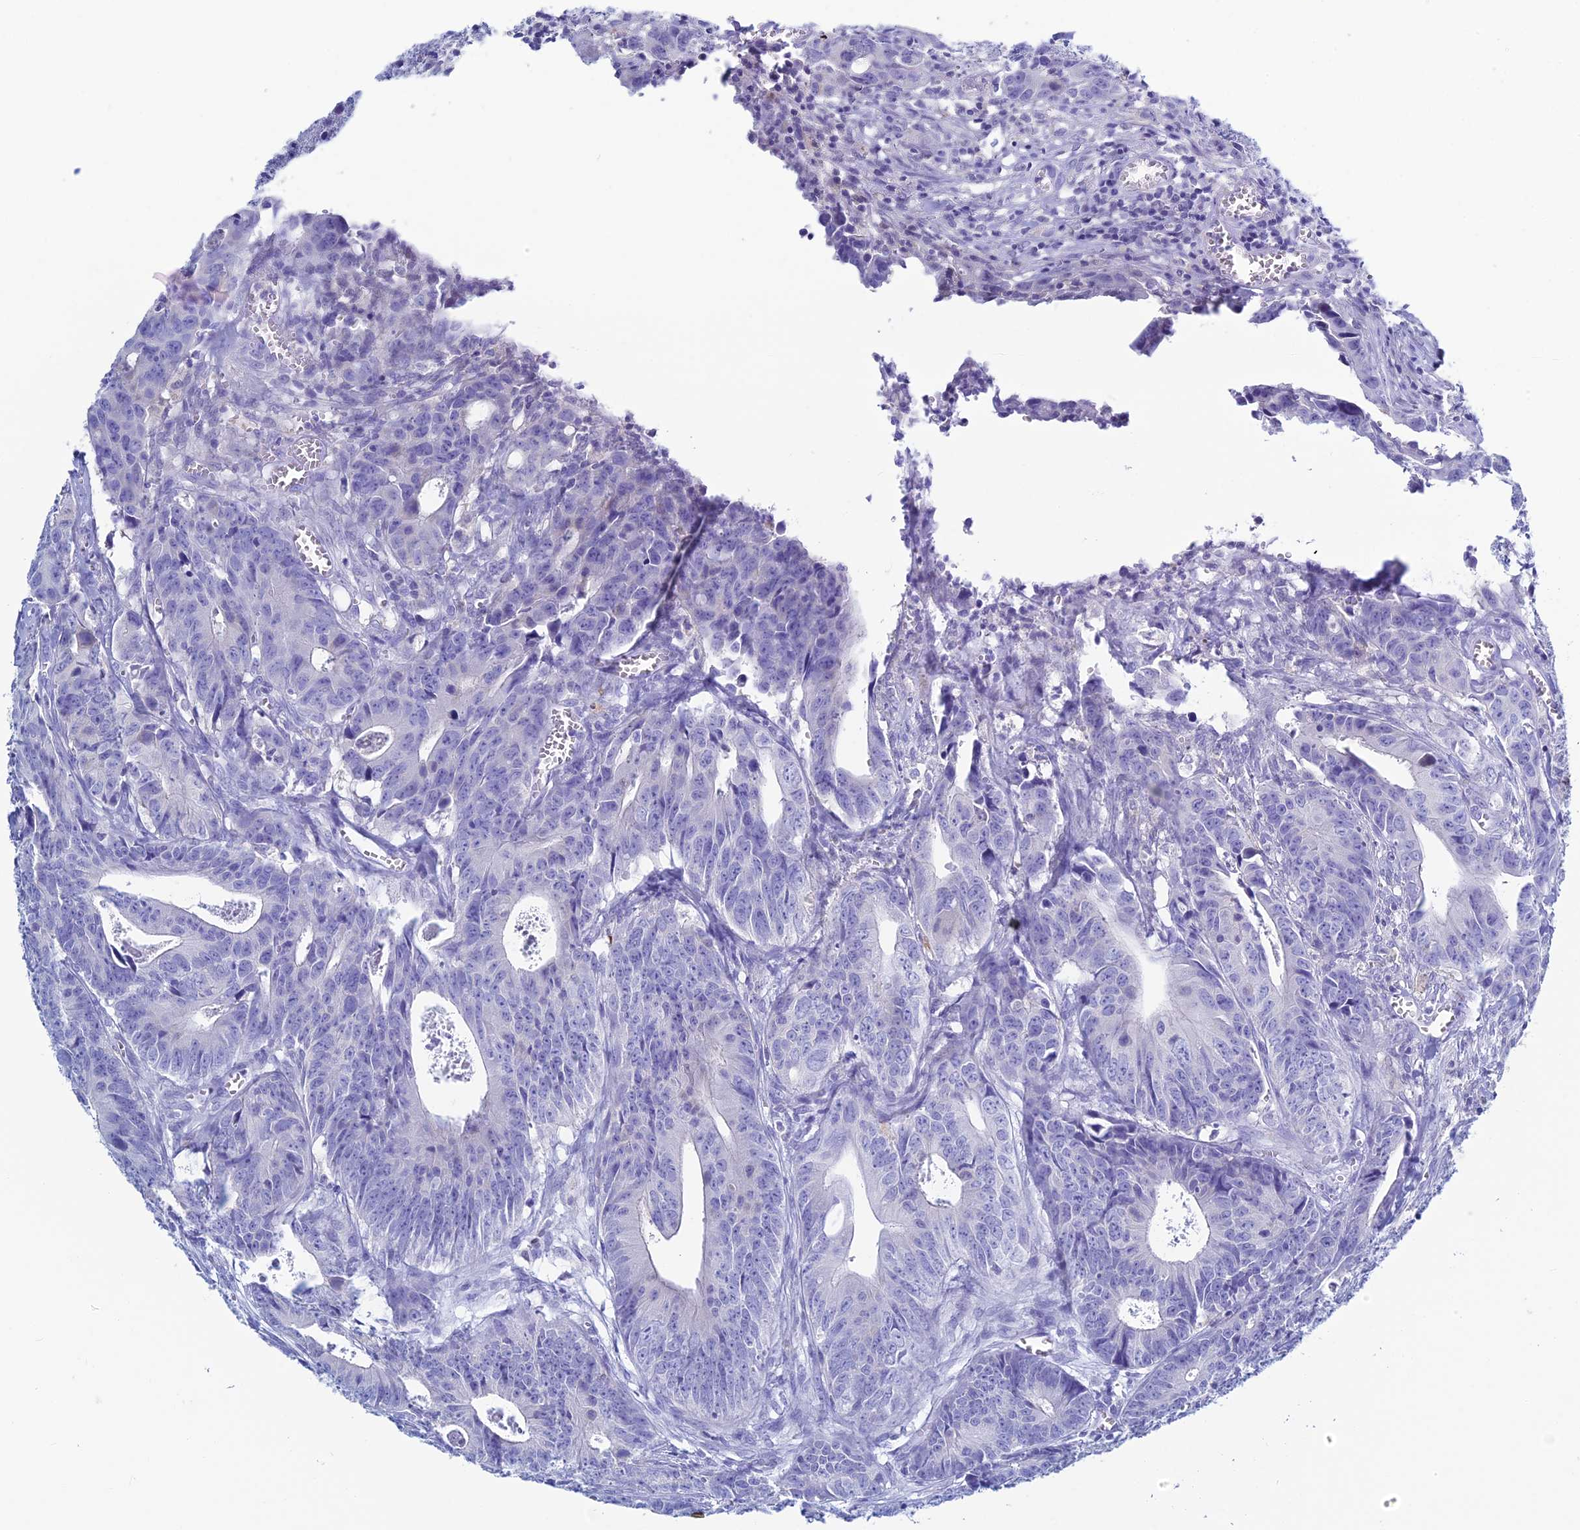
{"staining": {"intensity": "negative", "quantity": "none", "location": "none"}, "tissue": "colorectal cancer", "cell_type": "Tumor cells", "image_type": "cancer", "snomed": [{"axis": "morphology", "description": "Adenocarcinoma, NOS"}, {"axis": "topography", "description": "Colon"}], "caption": "The micrograph displays no significant positivity in tumor cells of colorectal cancer. (IHC, brightfield microscopy, high magnification).", "gene": "KCNK17", "patient": {"sex": "female", "age": 57}}